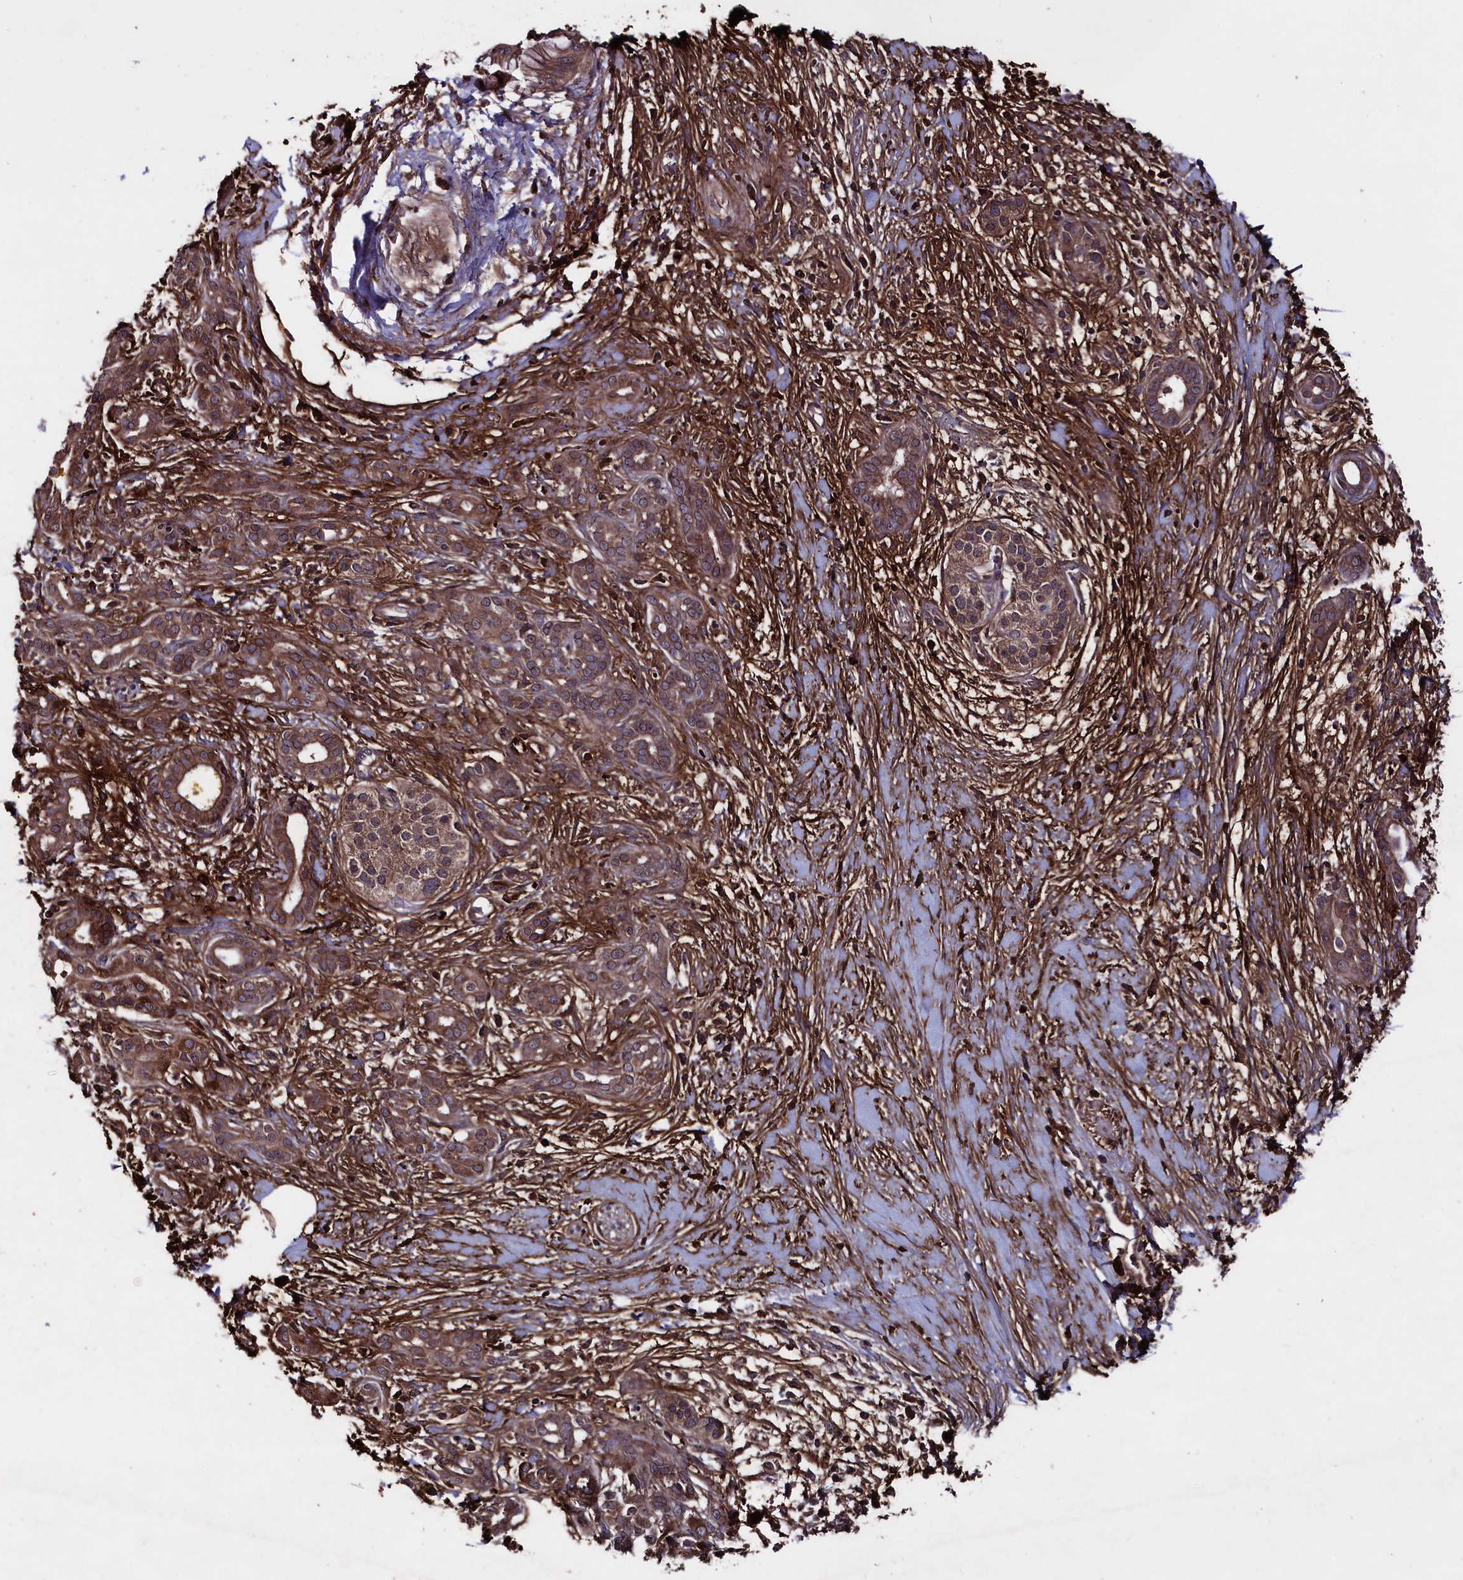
{"staining": {"intensity": "moderate", "quantity": ">75%", "location": "cytoplasmic/membranous"}, "tissue": "pancreatic cancer", "cell_type": "Tumor cells", "image_type": "cancer", "snomed": [{"axis": "morphology", "description": "Adenocarcinoma, NOS"}, {"axis": "topography", "description": "Pancreas"}], "caption": "Pancreatic cancer (adenocarcinoma) was stained to show a protein in brown. There is medium levels of moderate cytoplasmic/membranous expression in approximately >75% of tumor cells. Nuclei are stained in blue.", "gene": "MYO1H", "patient": {"sex": "male", "age": 58}}